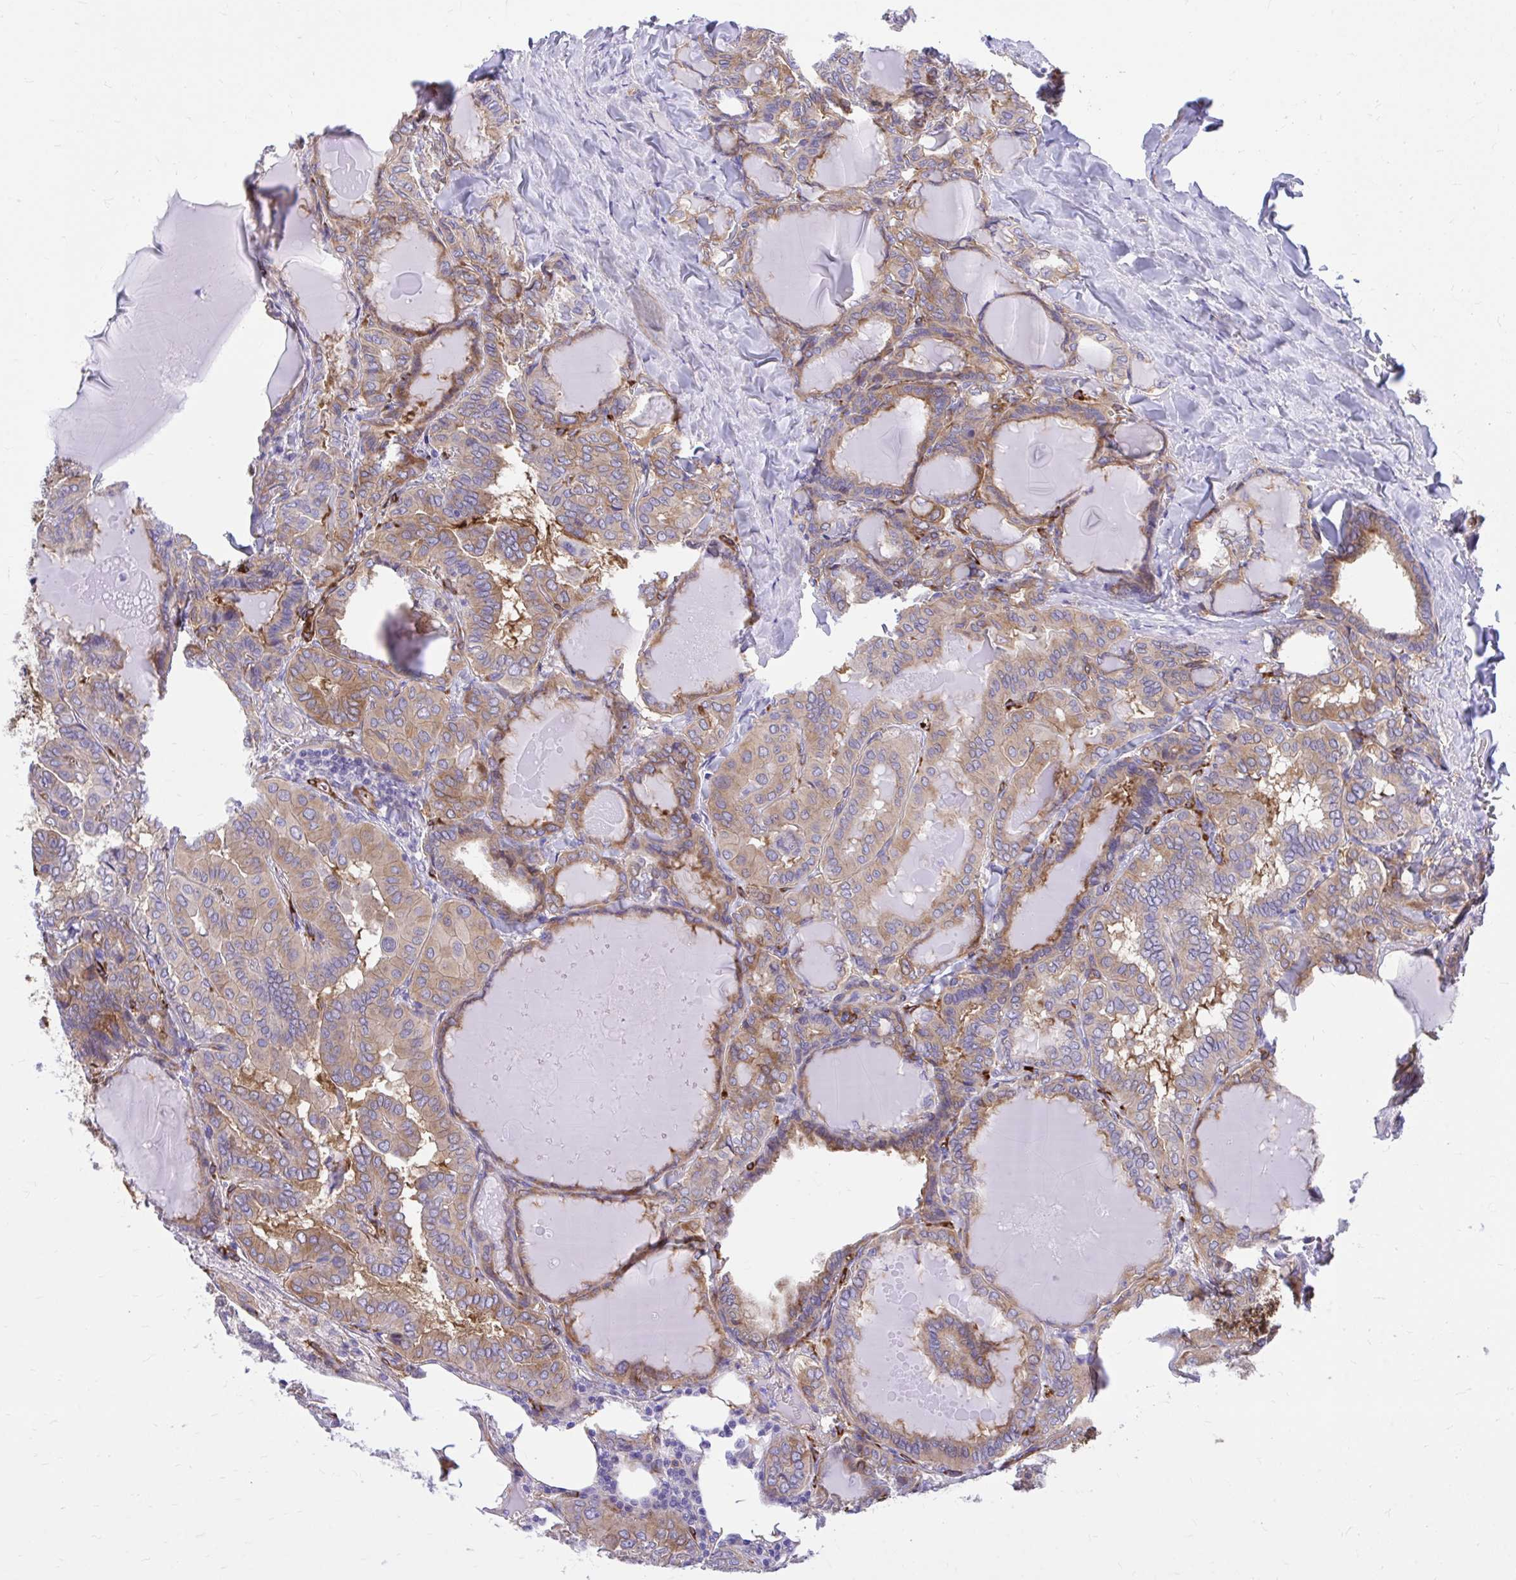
{"staining": {"intensity": "moderate", "quantity": ">75%", "location": "cytoplasmic/membranous"}, "tissue": "thyroid cancer", "cell_type": "Tumor cells", "image_type": "cancer", "snomed": [{"axis": "morphology", "description": "Papillary adenocarcinoma, NOS"}, {"axis": "topography", "description": "Thyroid gland"}], "caption": "Immunohistochemical staining of human thyroid cancer displays medium levels of moderate cytoplasmic/membranous protein positivity in approximately >75% of tumor cells.", "gene": "EPB41L1", "patient": {"sex": "female", "age": 46}}